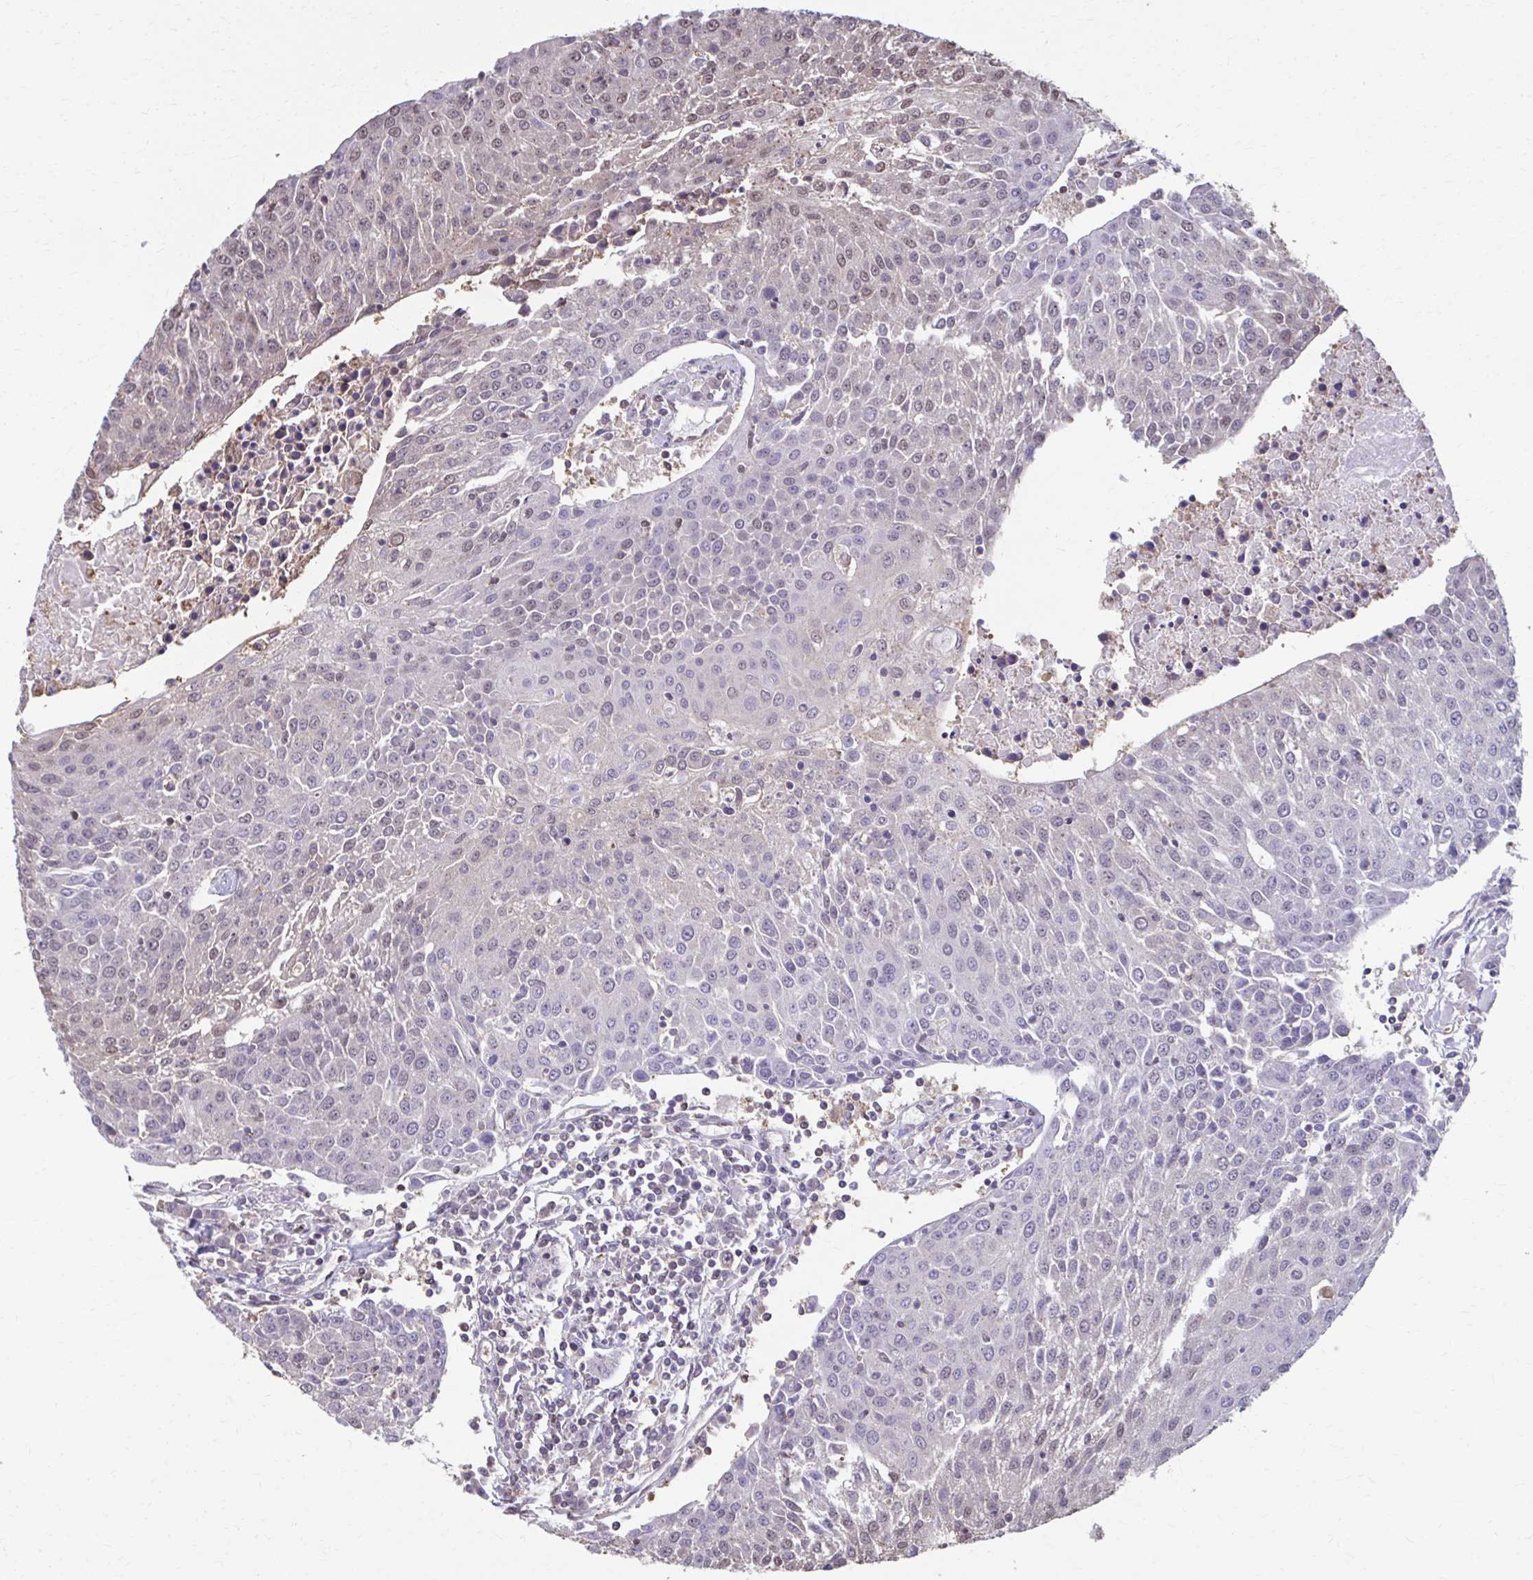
{"staining": {"intensity": "negative", "quantity": "none", "location": "none"}, "tissue": "urothelial cancer", "cell_type": "Tumor cells", "image_type": "cancer", "snomed": [{"axis": "morphology", "description": "Urothelial carcinoma, High grade"}, {"axis": "topography", "description": "Urinary bladder"}], "caption": "A high-resolution micrograph shows immunohistochemistry (IHC) staining of urothelial cancer, which demonstrates no significant staining in tumor cells.", "gene": "ING4", "patient": {"sex": "female", "age": 85}}